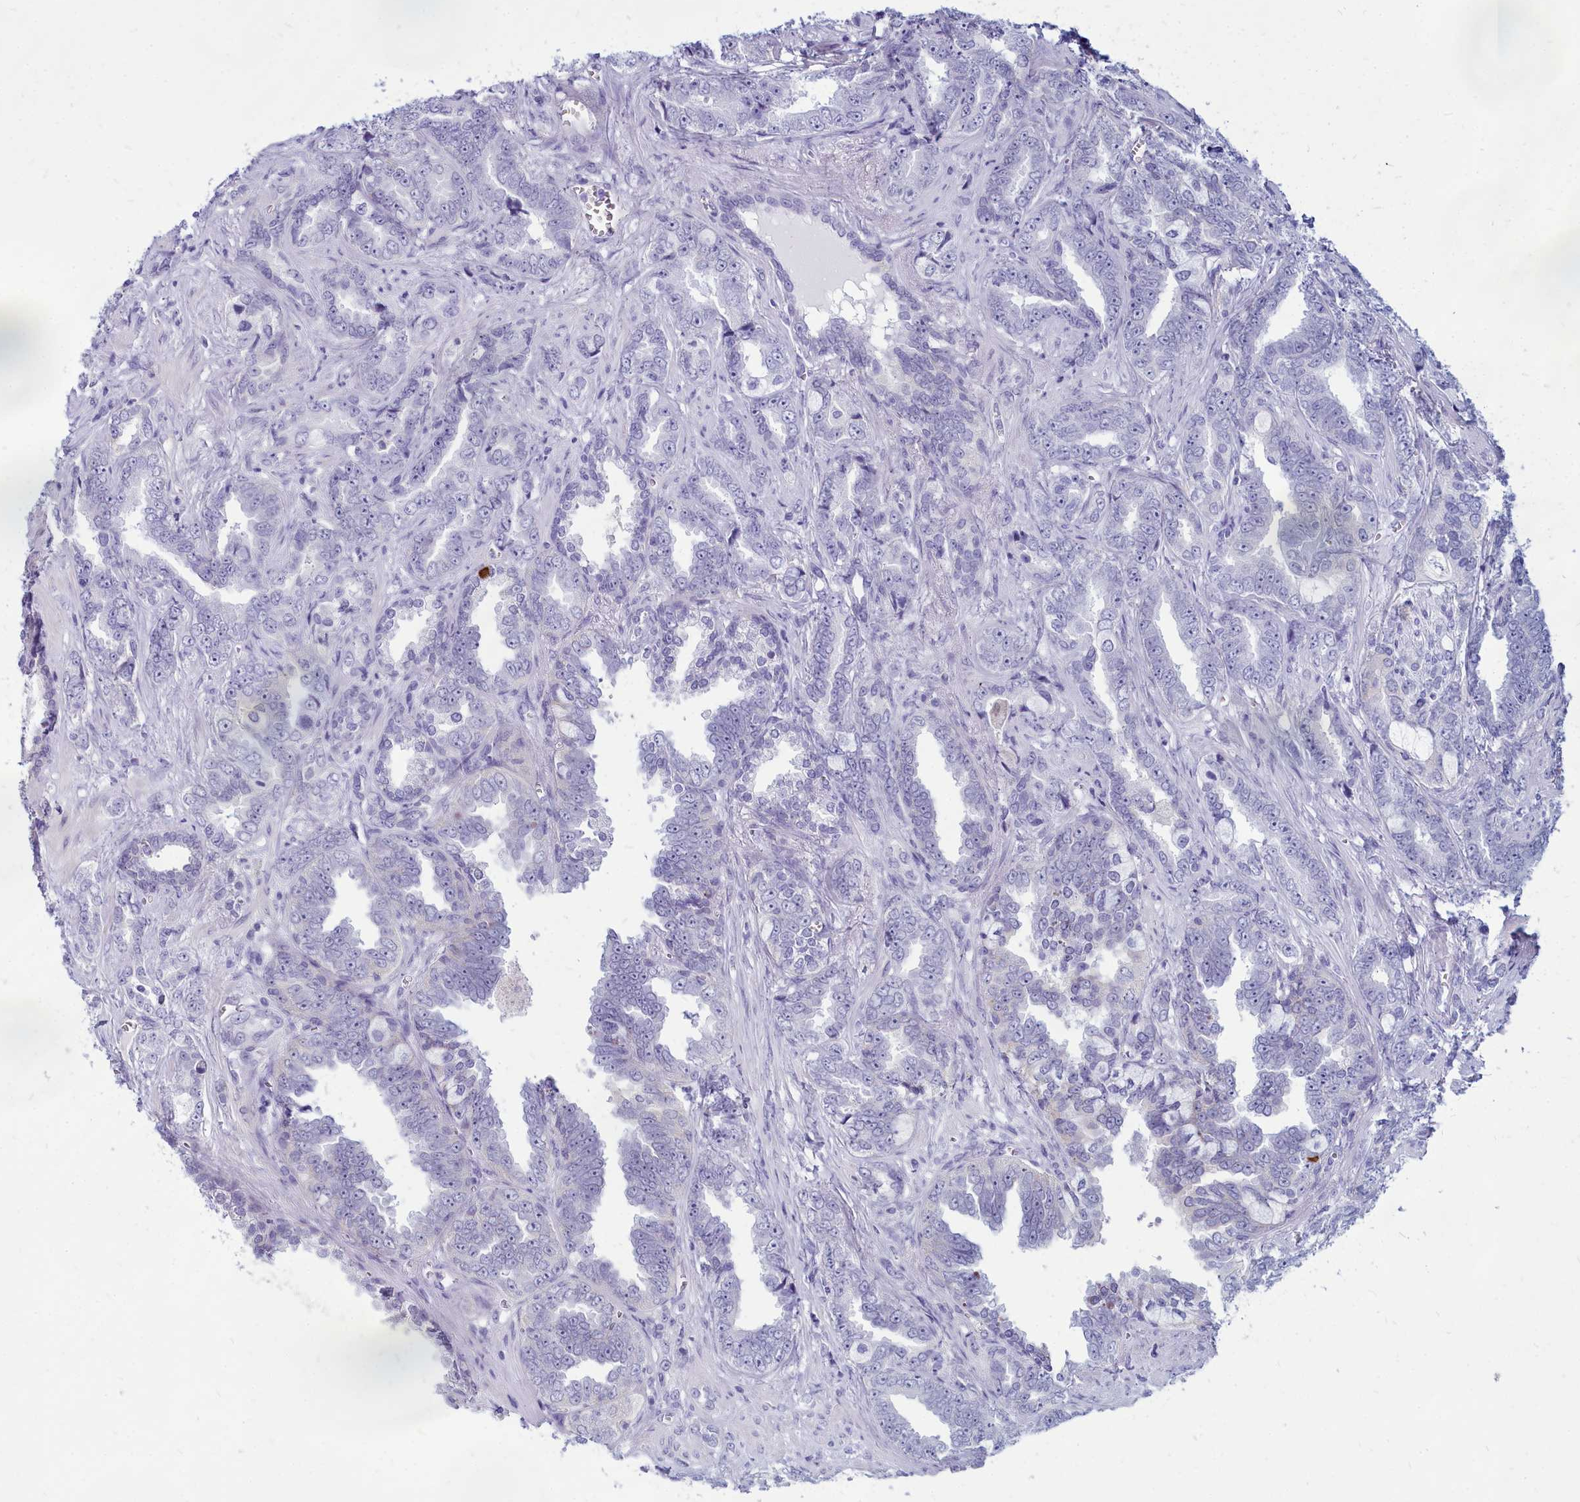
{"staining": {"intensity": "negative", "quantity": "none", "location": "none"}, "tissue": "prostate cancer", "cell_type": "Tumor cells", "image_type": "cancer", "snomed": [{"axis": "morphology", "description": "Adenocarcinoma, High grade"}, {"axis": "topography", "description": "Prostate"}], "caption": "High power microscopy photomicrograph of an immunohistochemistry photomicrograph of prostate cancer (high-grade adenocarcinoma), revealing no significant positivity in tumor cells.", "gene": "TTC5", "patient": {"sex": "male", "age": 67}}